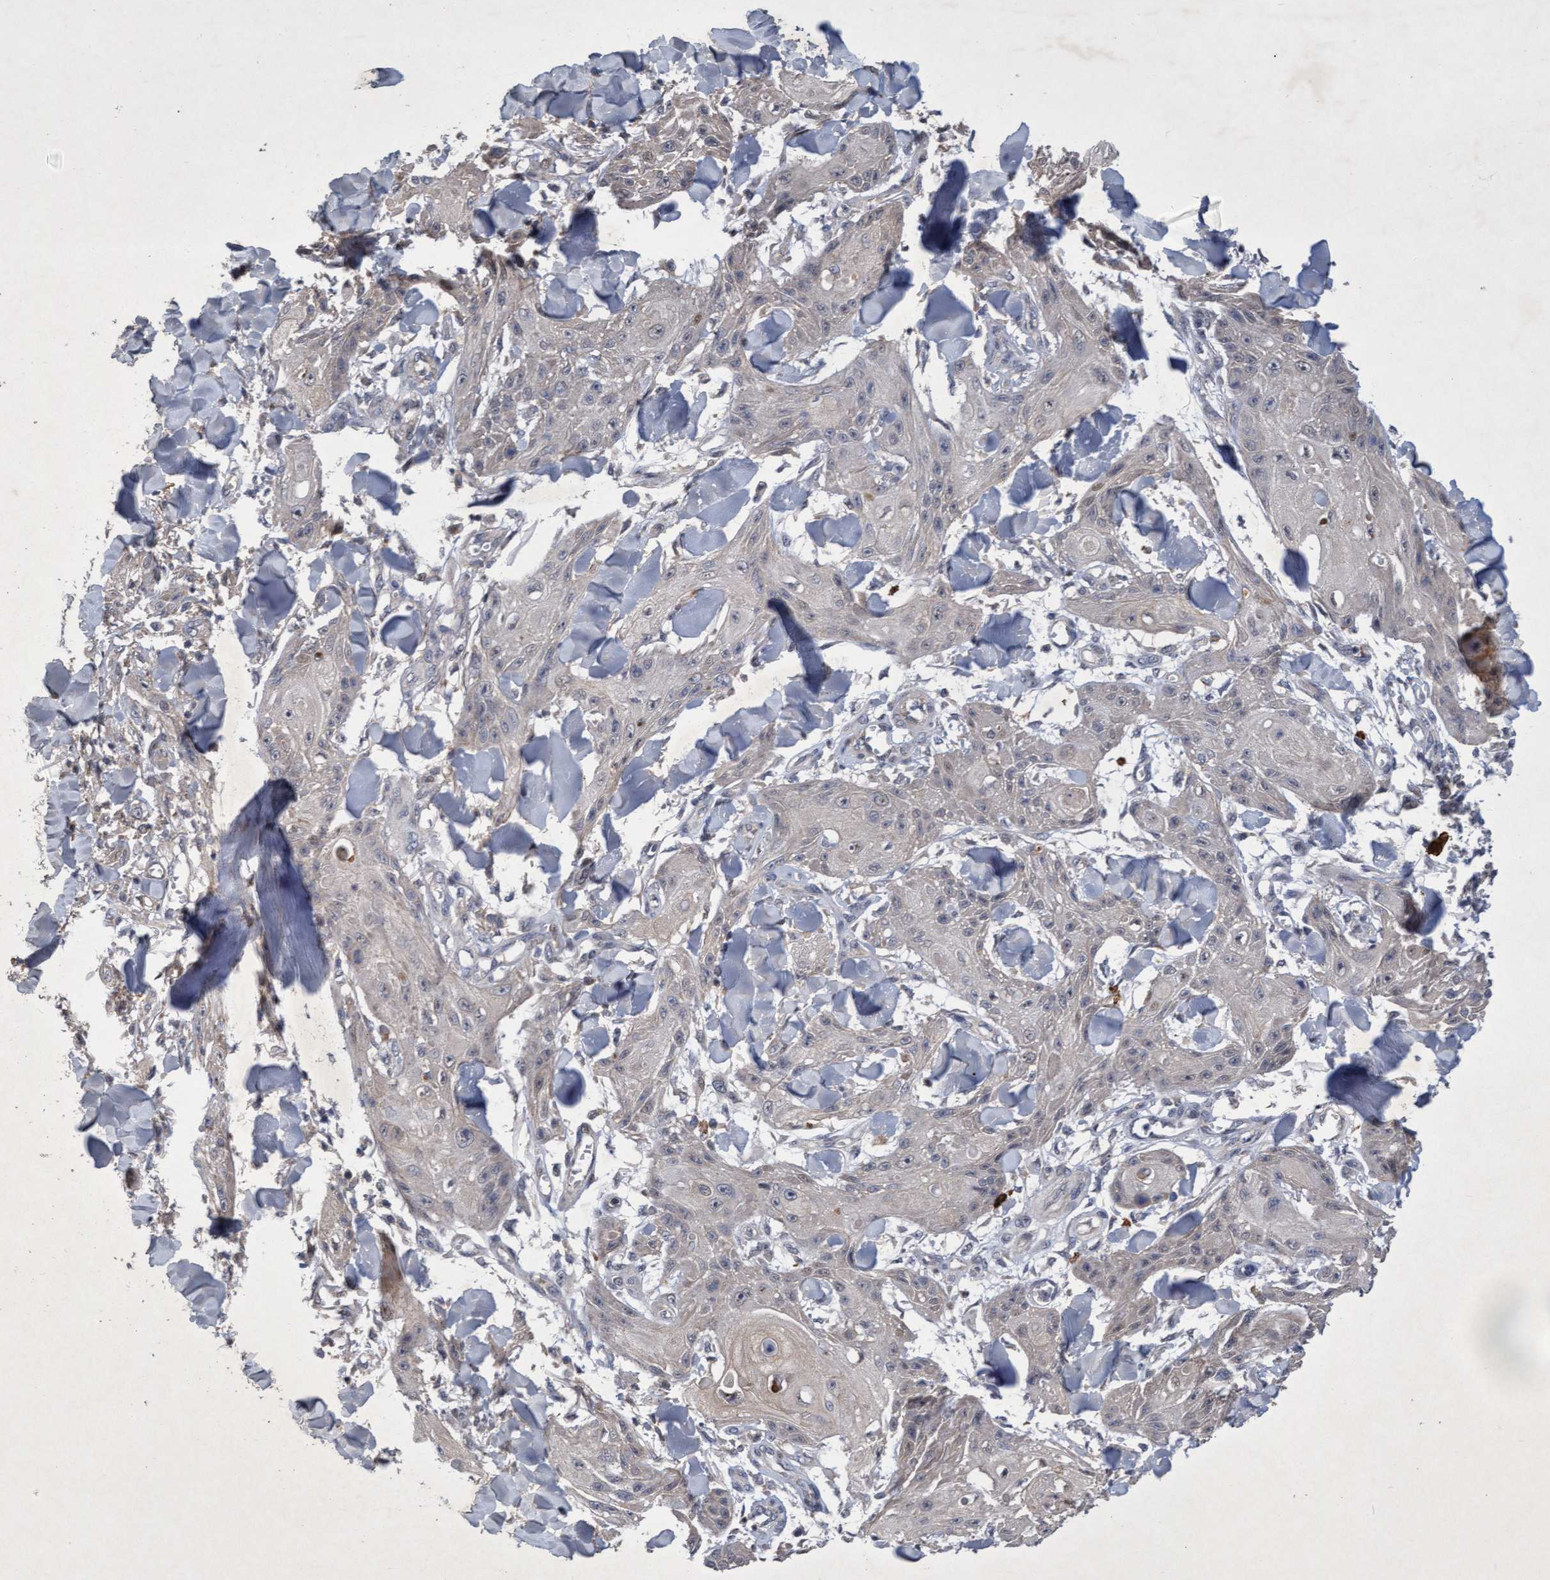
{"staining": {"intensity": "weak", "quantity": "<25%", "location": "cytoplasmic/membranous"}, "tissue": "skin cancer", "cell_type": "Tumor cells", "image_type": "cancer", "snomed": [{"axis": "morphology", "description": "Squamous cell carcinoma, NOS"}, {"axis": "topography", "description": "Skin"}], "caption": "An immunohistochemistry (IHC) micrograph of squamous cell carcinoma (skin) is shown. There is no staining in tumor cells of squamous cell carcinoma (skin). (DAB IHC visualized using brightfield microscopy, high magnification).", "gene": "ZNF677", "patient": {"sex": "male", "age": 74}}